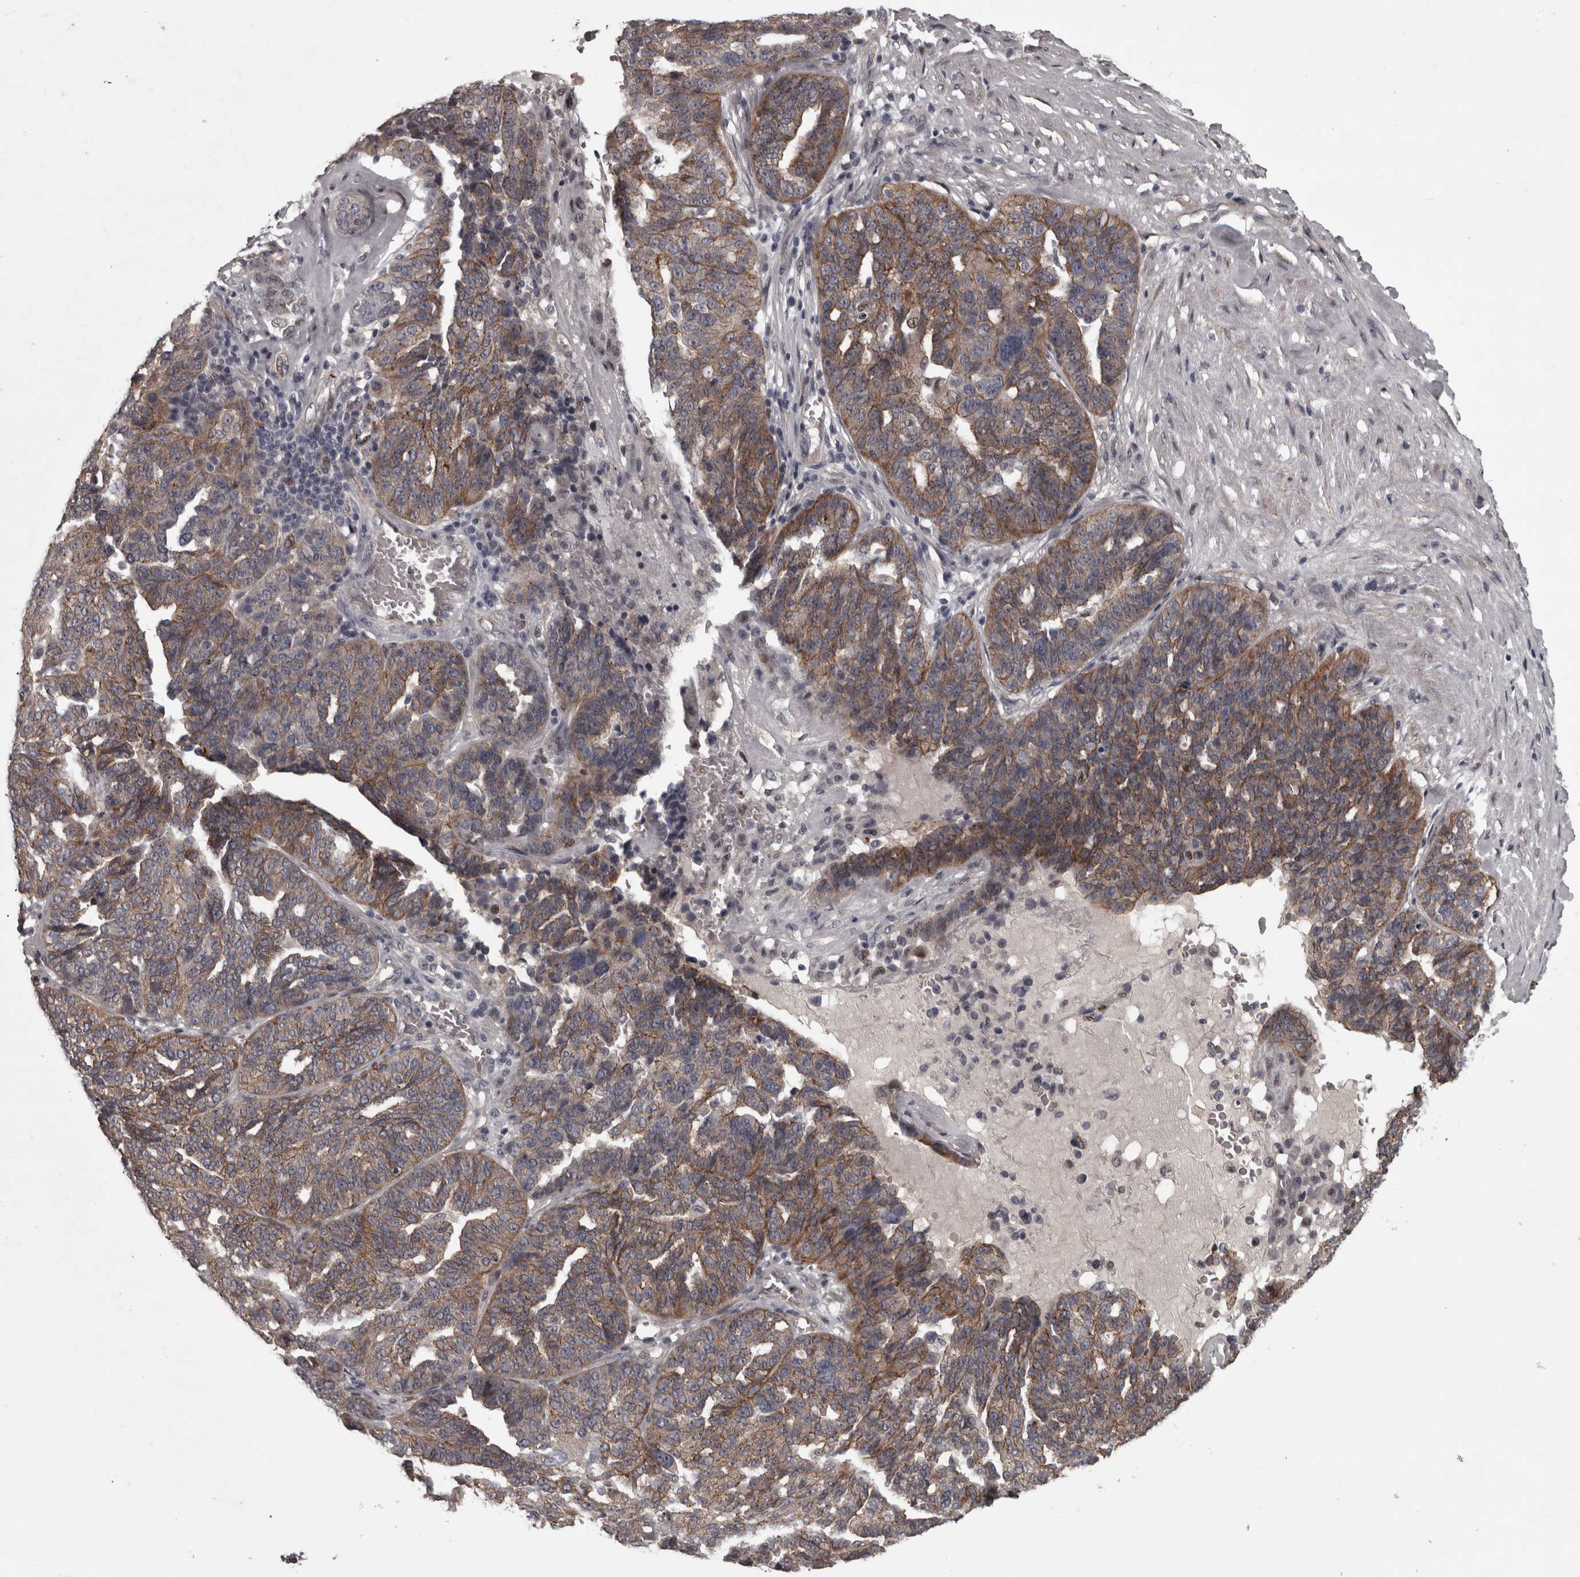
{"staining": {"intensity": "moderate", "quantity": "25%-75%", "location": "cytoplasmic/membranous"}, "tissue": "ovarian cancer", "cell_type": "Tumor cells", "image_type": "cancer", "snomed": [{"axis": "morphology", "description": "Cystadenocarcinoma, serous, NOS"}, {"axis": "topography", "description": "Ovary"}], "caption": "An immunohistochemistry (IHC) micrograph of neoplastic tissue is shown. Protein staining in brown highlights moderate cytoplasmic/membranous positivity in ovarian serous cystadenocarcinoma within tumor cells.", "gene": "PCDH17", "patient": {"sex": "female", "age": 59}}